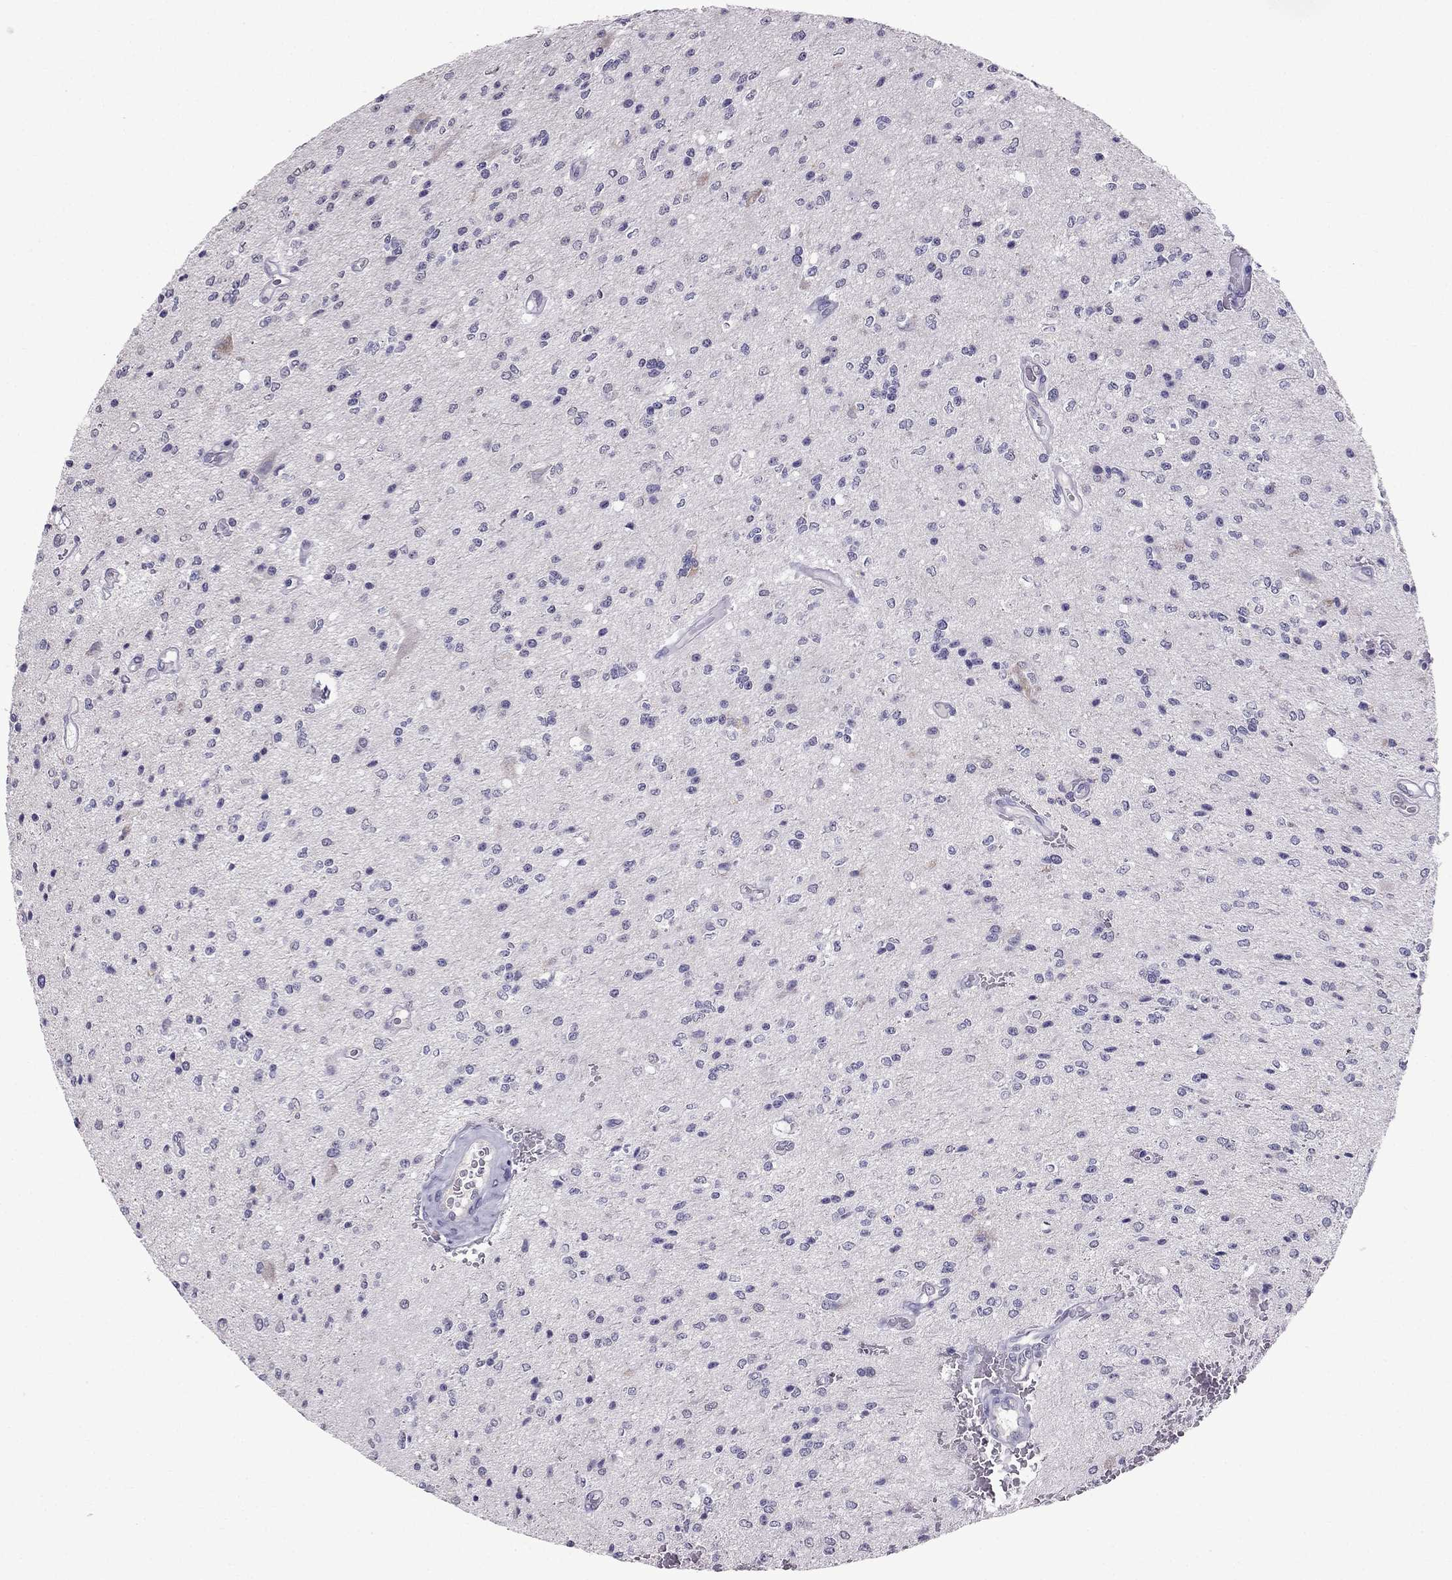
{"staining": {"intensity": "negative", "quantity": "none", "location": "none"}, "tissue": "glioma", "cell_type": "Tumor cells", "image_type": "cancer", "snomed": [{"axis": "morphology", "description": "Glioma, malignant, Low grade"}, {"axis": "topography", "description": "Brain"}], "caption": "High power microscopy histopathology image of an IHC photomicrograph of glioma, revealing no significant positivity in tumor cells.", "gene": "SCG5", "patient": {"sex": "male", "age": 67}}